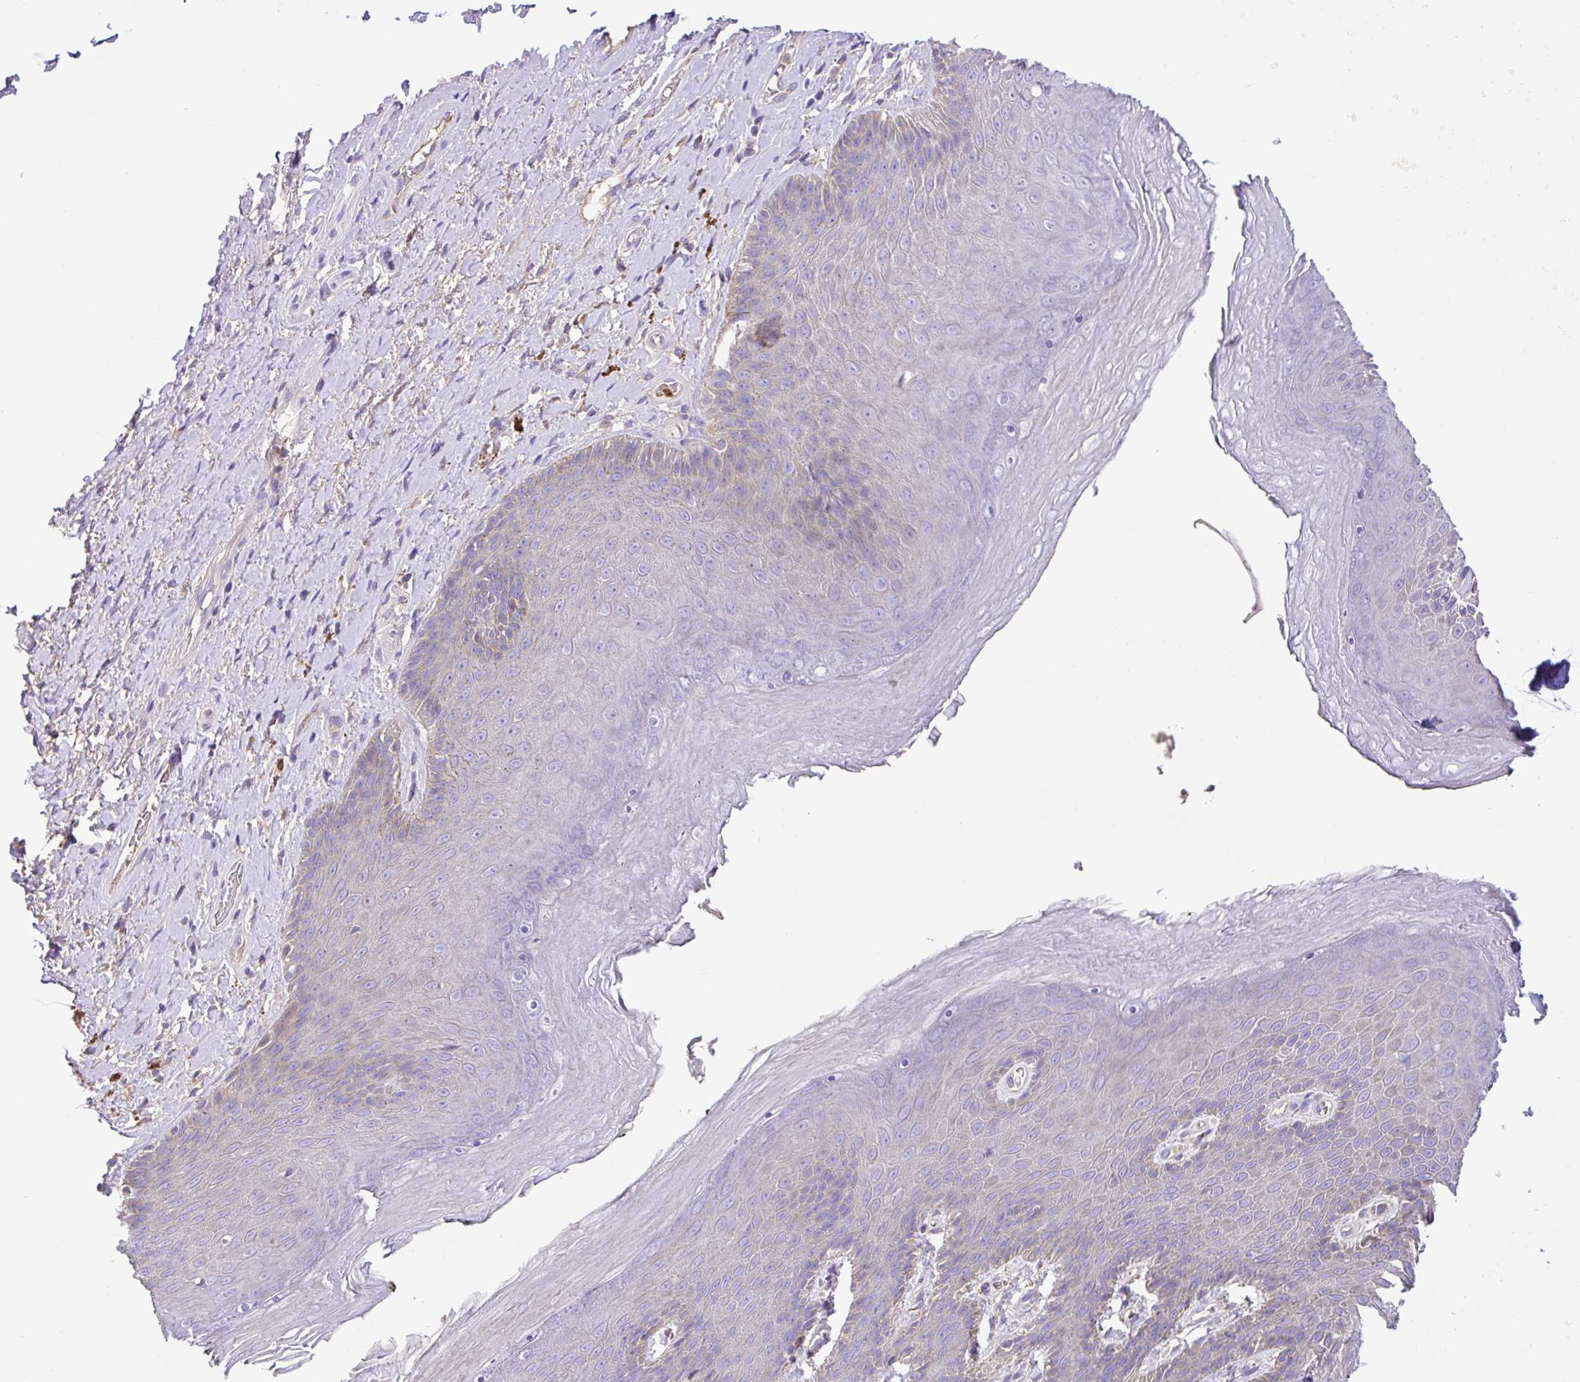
{"staining": {"intensity": "moderate", "quantity": "<25%", "location": "cytoplasmic/membranous"}, "tissue": "skin", "cell_type": "Epidermal cells", "image_type": "normal", "snomed": [{"axis": "morphology", "description": "Normal tissue, NOS"}, {"axis": "topography", "description": "Anal"}, {"axis": "topography", "description": "Peripheral nerve tissue"}], "caption": "Brown immunohistochemical staining in benign skin shows moderate cytoplasmic/membranous positivity in about <25% of epidermal cells.", "gene": "CRISP3", "patient": {"sex": "male", "age": 53}}